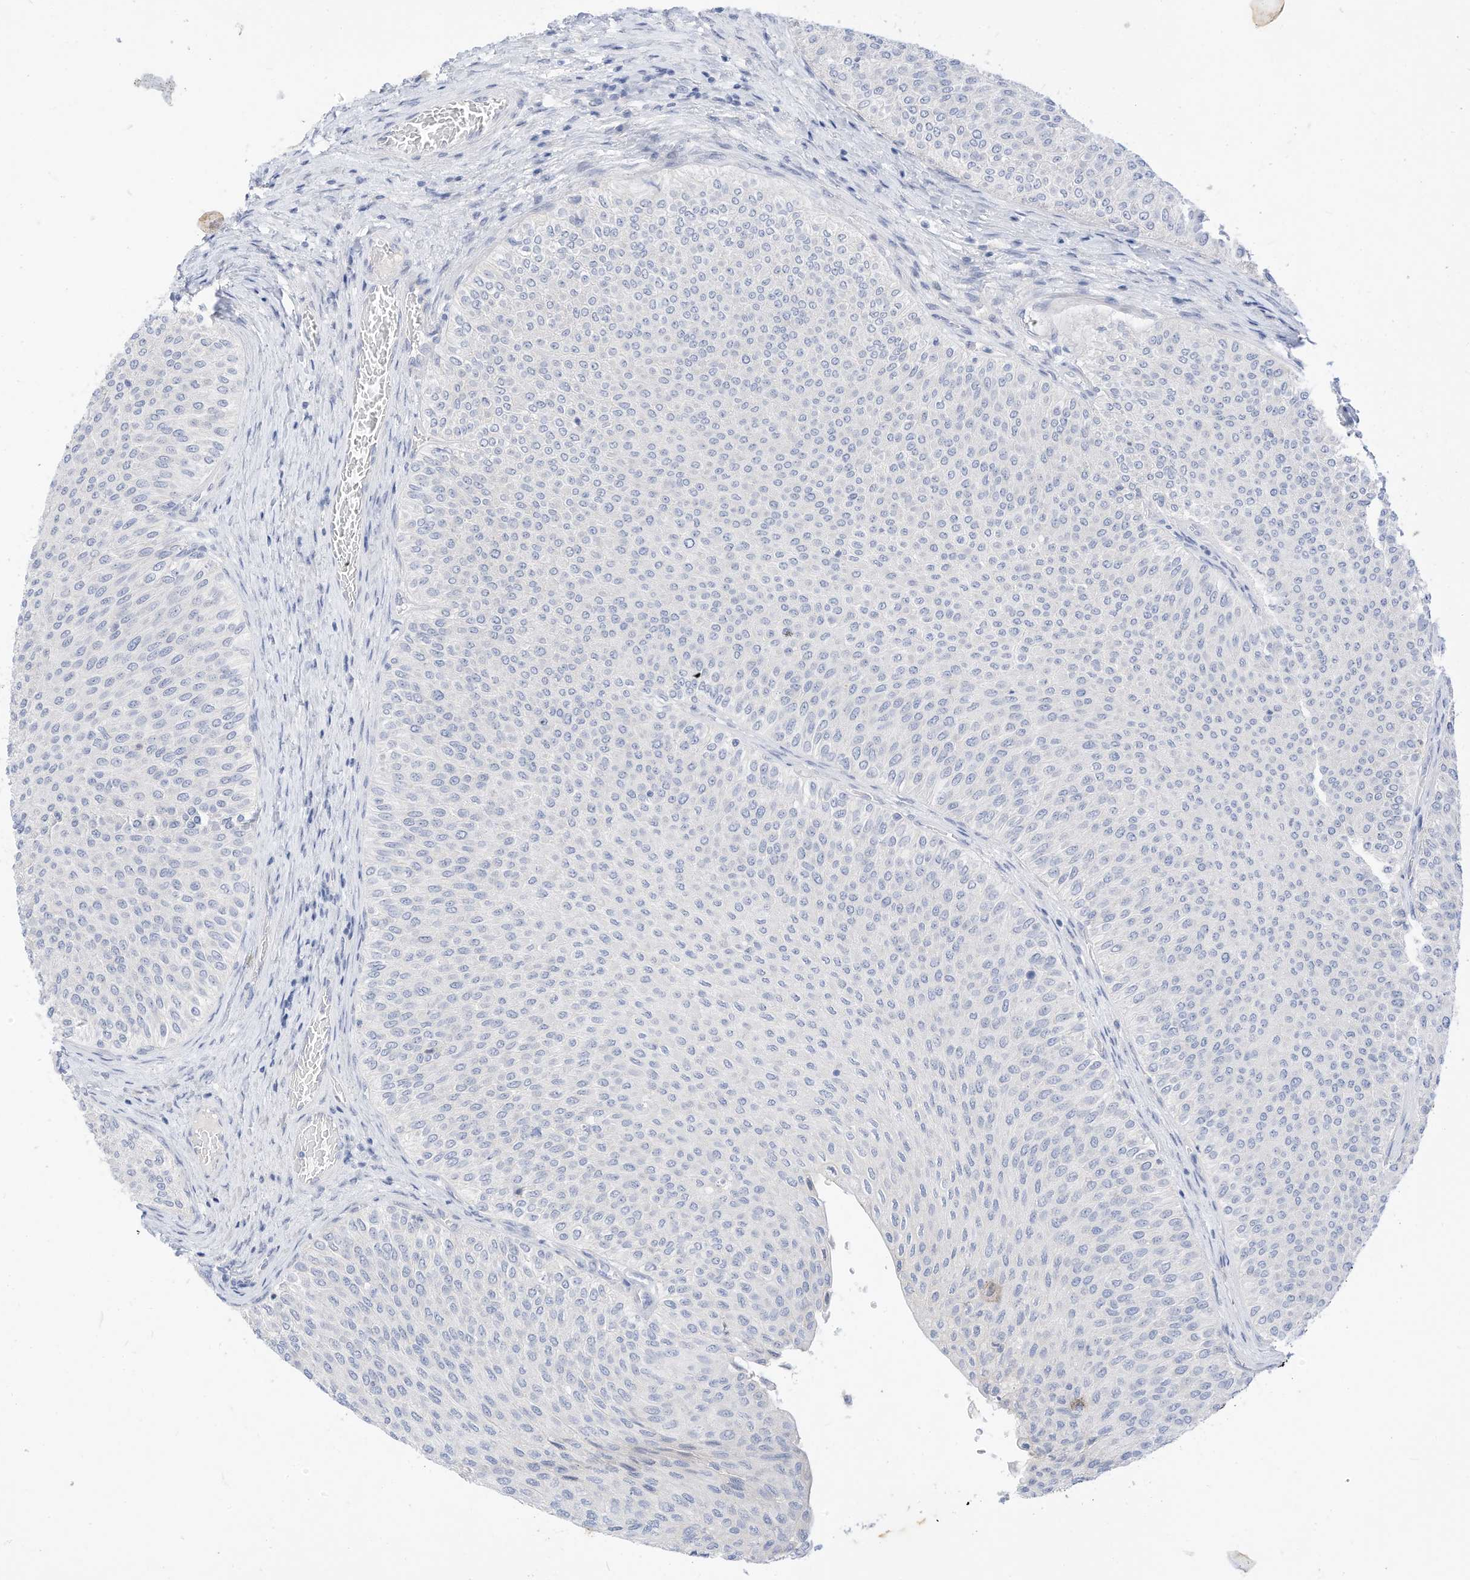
{"staining": {"intensity": "negative", "quantity": "none", "location": "none"}, "tissue": "urothelial cancer", "cell_type": "Tumor cells", "image_type": "cancer", "snomed": [{"axis": "morphology", "description": "Urothelial carcinoma, Low grade"}, {"axis": "topography", "description": "Urinary bladder"}], "caption": "The histopathology image exhibits no staining of tumor cells in low-grade urothelial carcinoma.", "gene": "SPOCD1", "patient": {"sex": "male", "age": 78}}